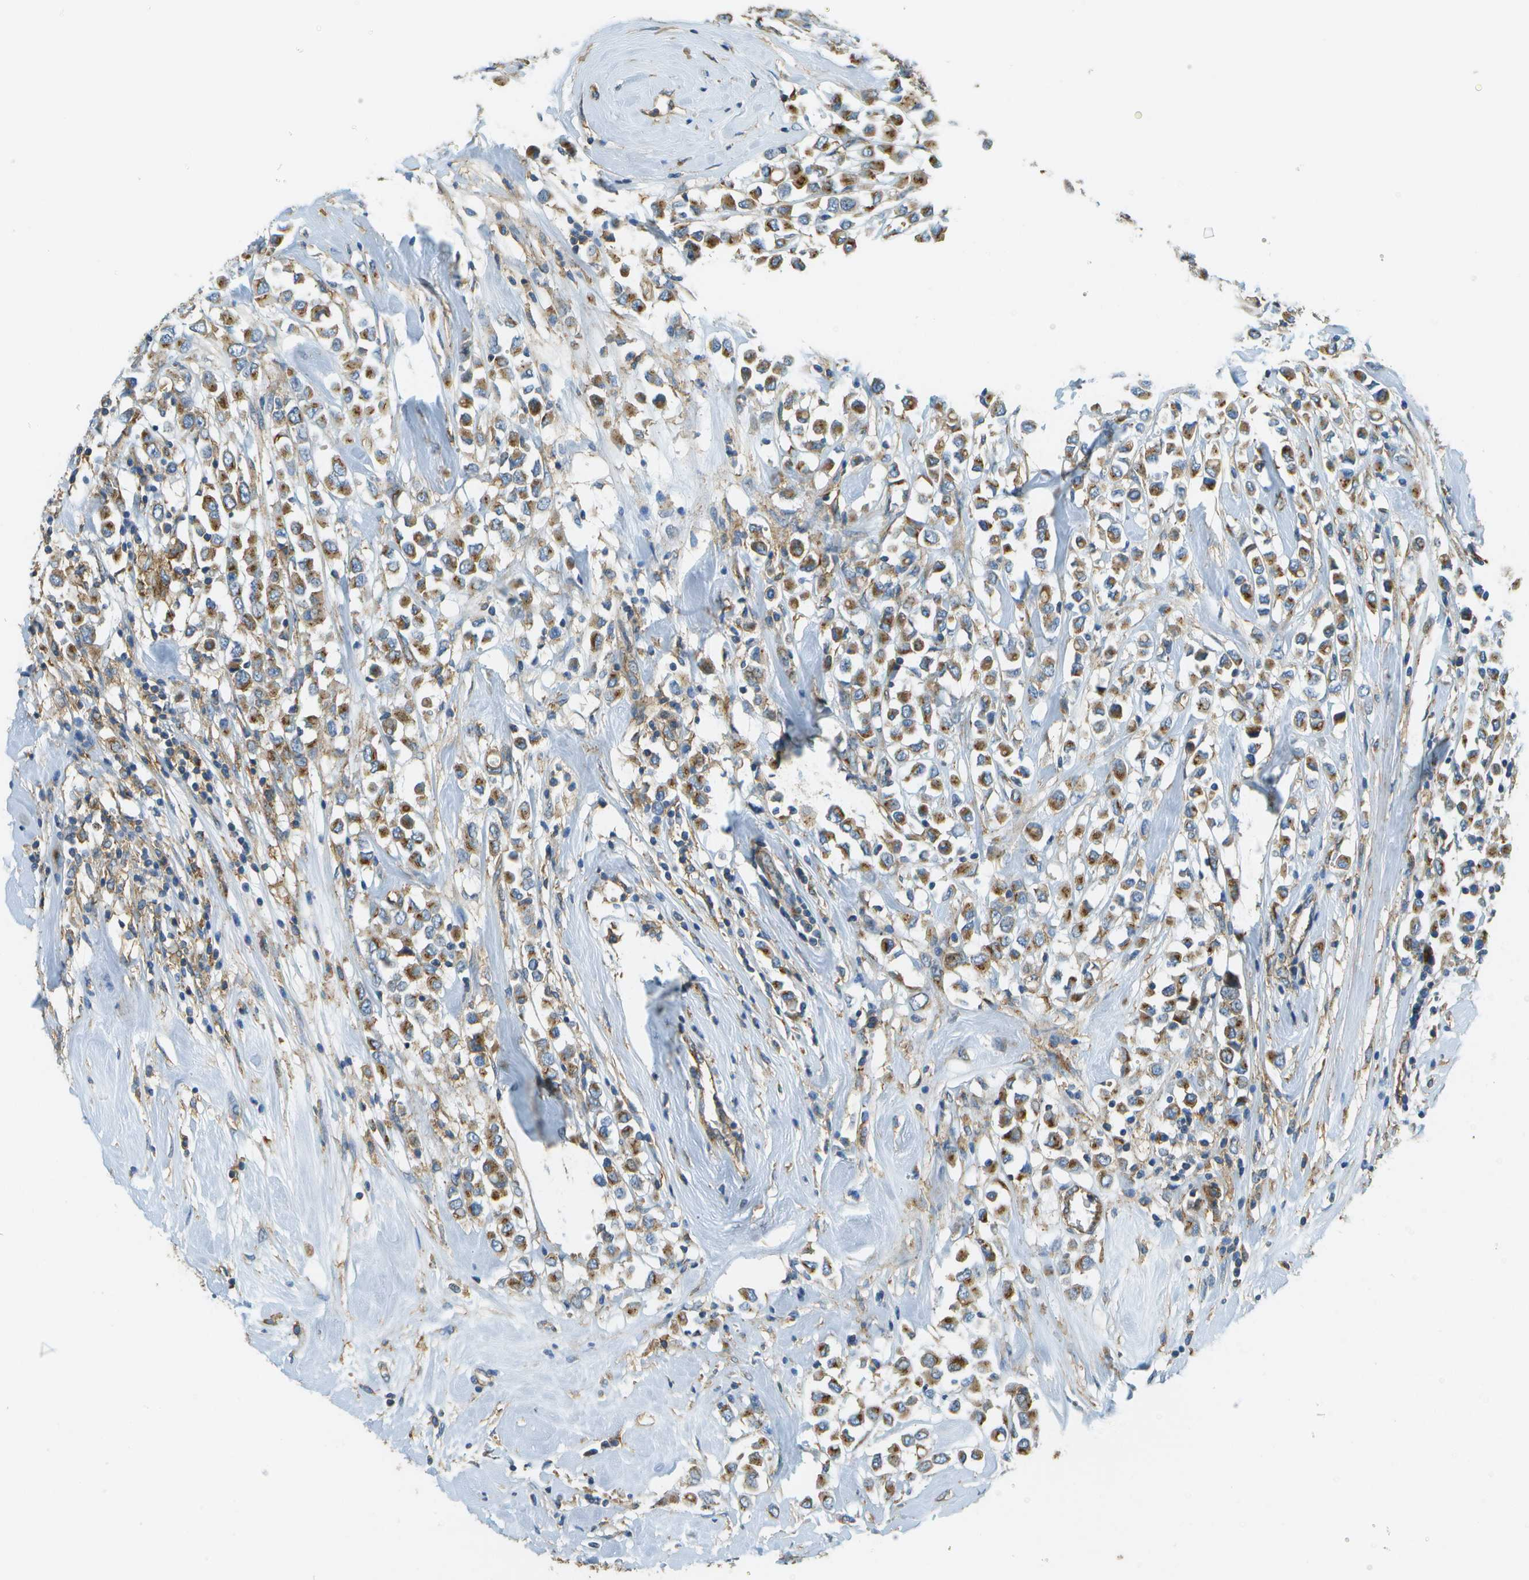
{"staining": {"intensity": "moderate", "quantity": ">75%", "location": "cytoplasmic/membranous"}, "tissue": "breast cancer", "cell_type": "Tumor cells", "image_type": "cancer", "snomed": [{"axis": "morphology", "description": "Duct carcinoma"}, {"axis": "topography", "description": "Breast"}], "caption": "Approximately >75% of tumor cells in human invasive ductal carcinoma (breast) display moderate cytoplasmic/membranous protein positivity as visualized by brown immunohistochemical staining.", "gene": "CLTC", "patient": {"sex": "female", "age": 61}}